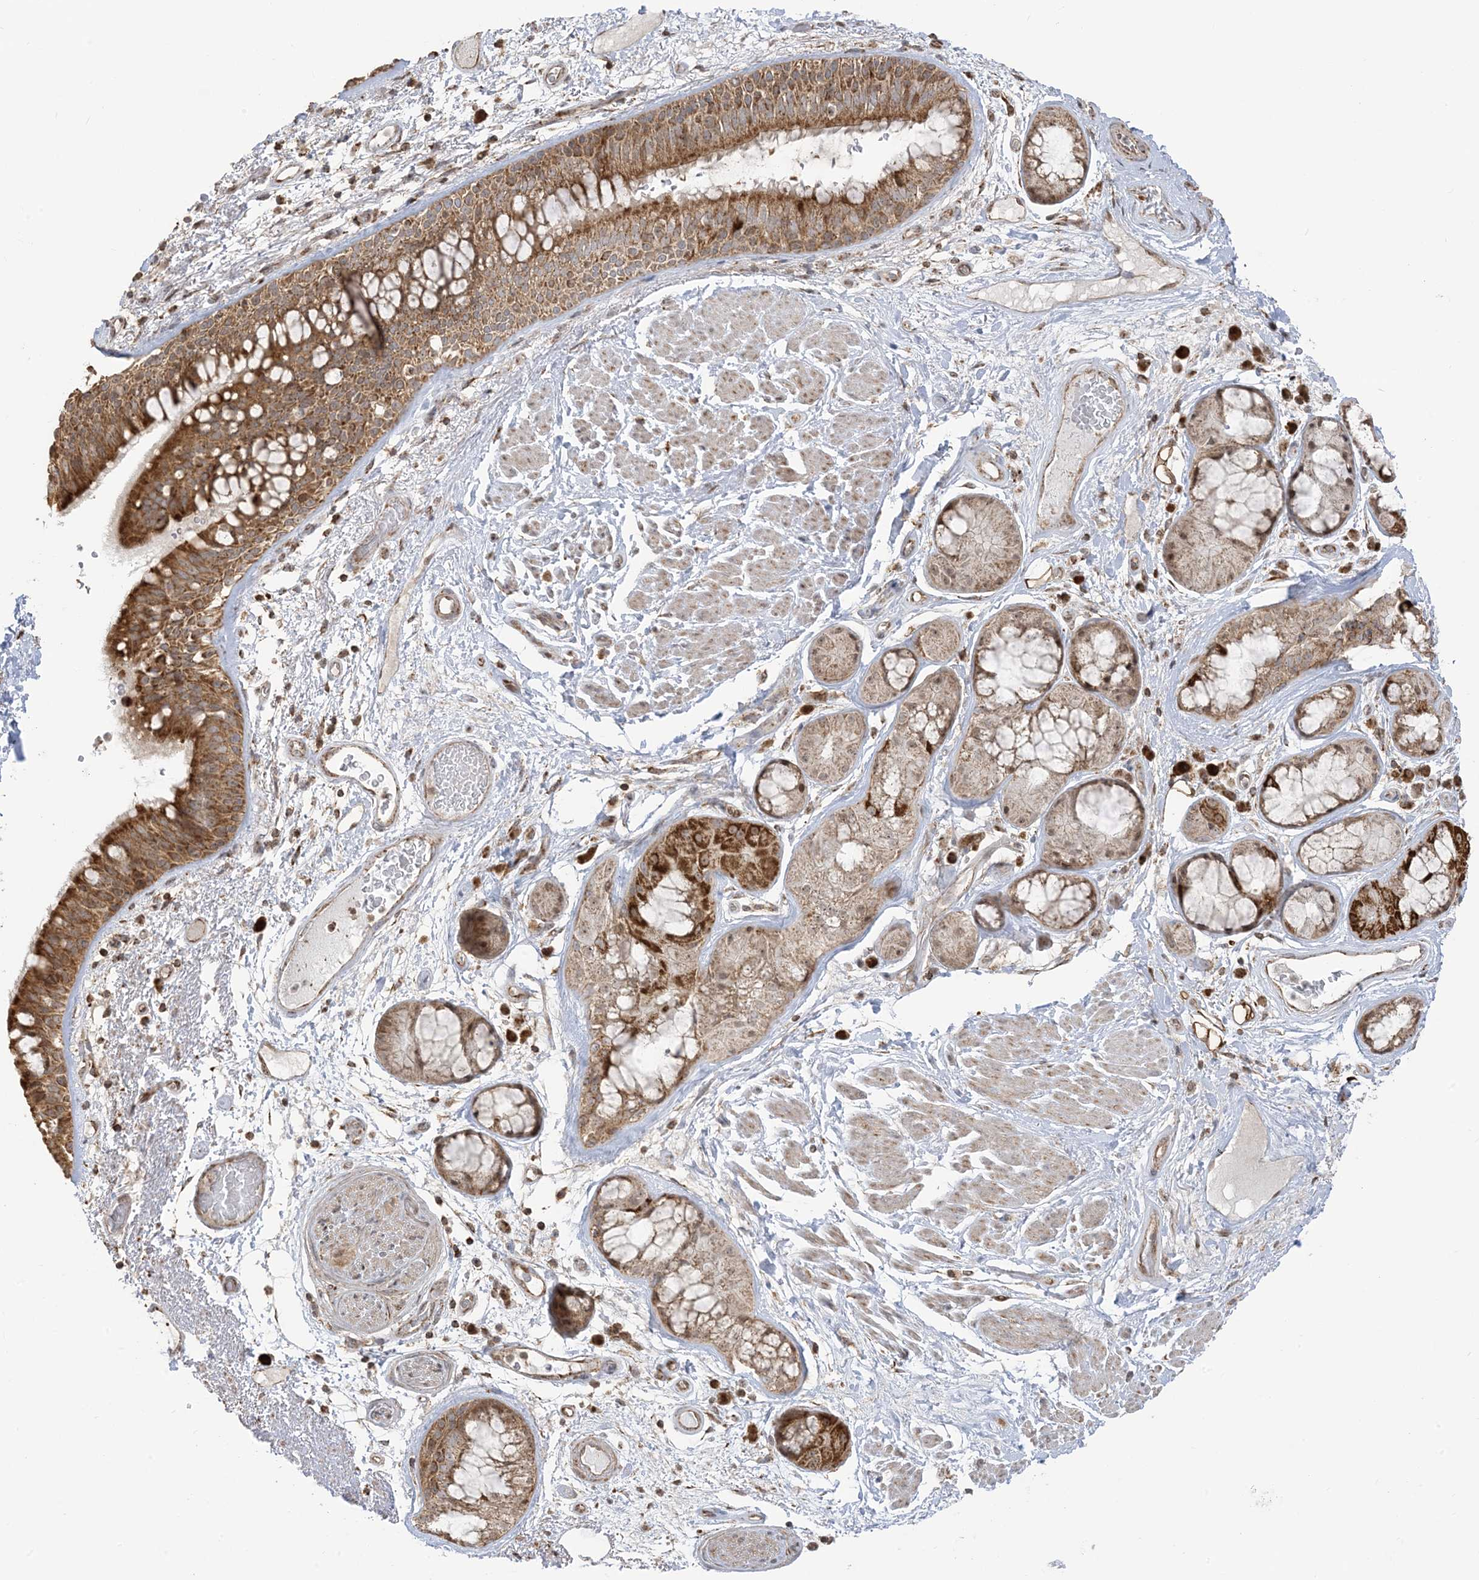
{"staining": {"intensity": "moderate", "quantity": ">75%", "location": "cytoplasmic/membranous"}, "tissue": "bronchus", "cell_type": "Respiratory epithelial cells", "image_type": "normal", "snomed": [{"axis": "morphology", "description": "Normal tissue, NOS"}, {"axis": "morphology", "description": "Squamous cell carcinoma, NOS"}, {"axis": "topography", "description": "Lymph node"}, {"axis": "topography", "description": "Bronchus"}, {"axis": "topography", "description": "Lung"}], "caption": "Approximately >75% of respiratory epithelial cells in normal bronchus reveal moderate cytoplasmic/membranous protein expression as visualized by brown immunohistochemical staining.", "gene": "MAPKBP1", "patient": {"sex": "male", "age": 66}}